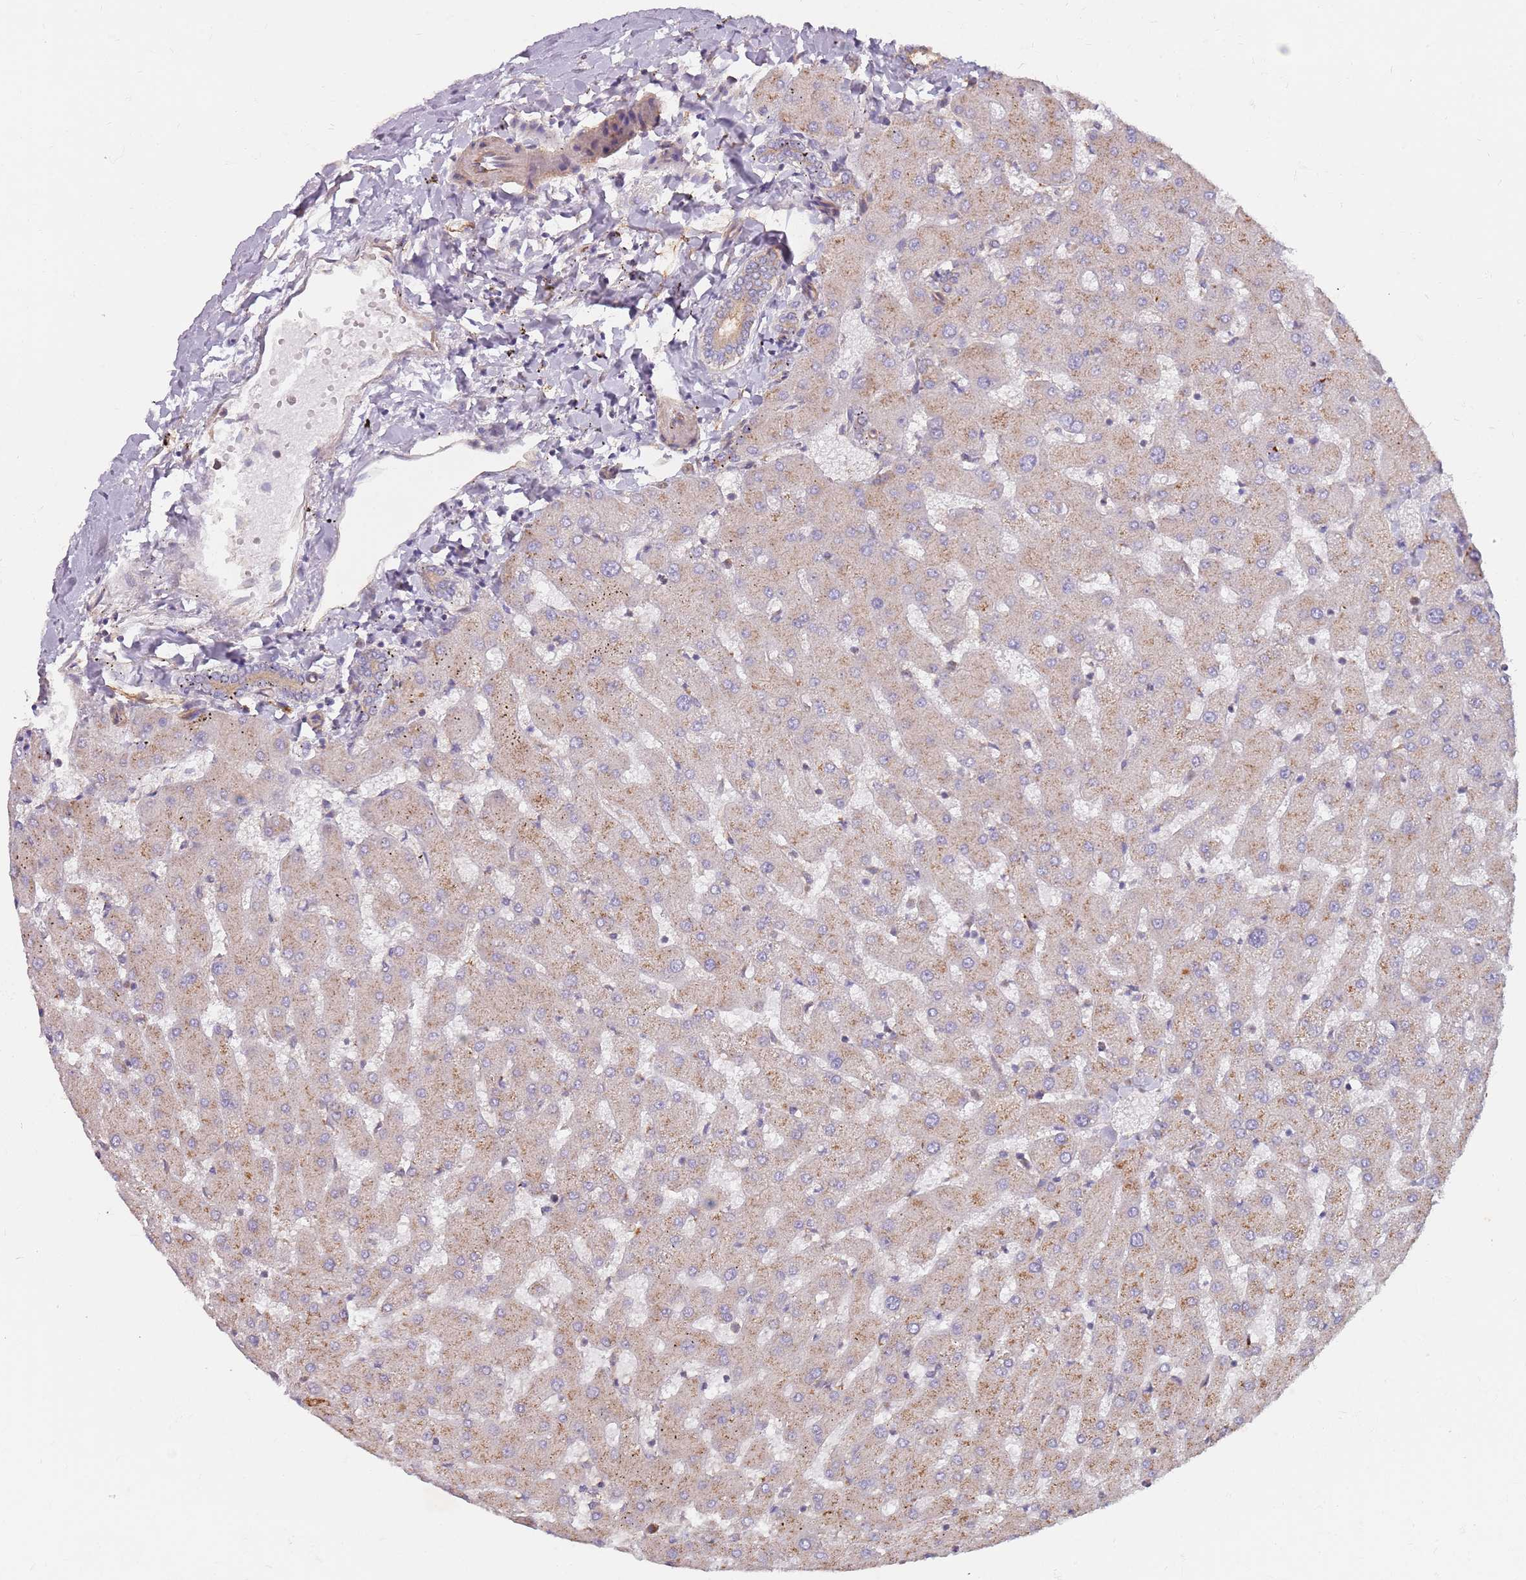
{"staining": {"intensity": "weak", "quantity": "25%-75%", "location": "cytoplasmic/membranous"}, "tissue": "liver", "cell_type": "Cholangiocytes", "image_type": "normal", "snomed": [{"axis": "morphology", "description": "Normal tissue, NOS"}, {"axis": "topography", "description": "Liver"}], "caption": "Immunohistochemistry (IHC) micrograph of normal liver: human liver stained using IHC demonstrates low levels of weak protein expression localized specifically in the cytoplasmic/membranous of cholangiocytes, appearing as a cytoplasmic/membranous brown color.", "gene": "SPDL1", "patient": {"sex": "female", "age": 63}}